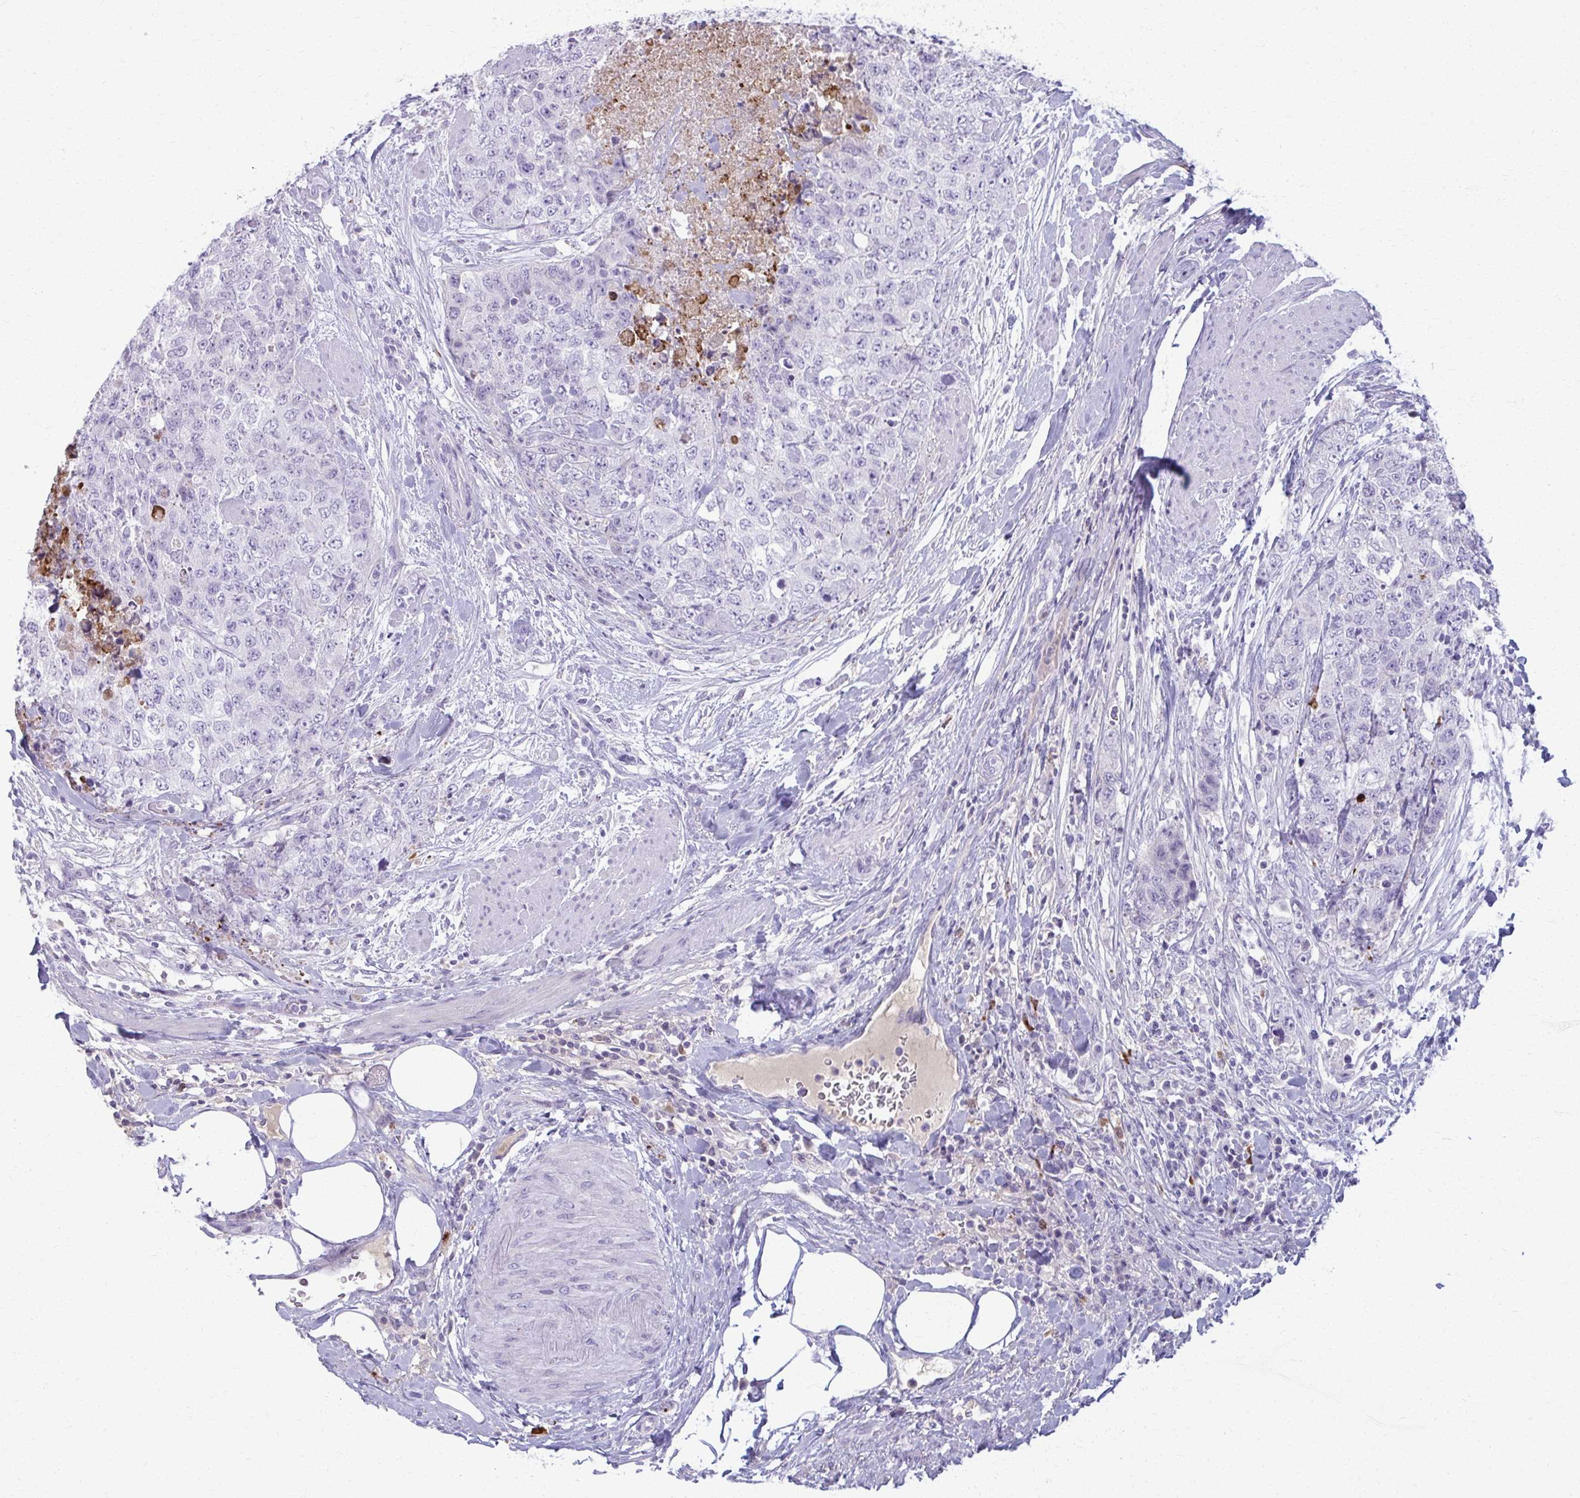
{"staining": {"intensity": "negative", "quantity": "none", "location": "none"}, "tissue": "urothelial cancer", "cell_type": "Tumor cells", "image_type": "cancer", "snomed": [{"axis": "morphology", "description": "Urothelial carcinoma, High grade"}, {"axis": "topography", "description": "Urinary bladder"}], "caption": "DAB (3,3'-diaminobenzidine) immunohistochemical staining of human high-grade urothelial carcinoma exhibits no significant staining in tumor cells.", "gene": "OR4M1", "patient": {"sex": "female", "age": 78}}